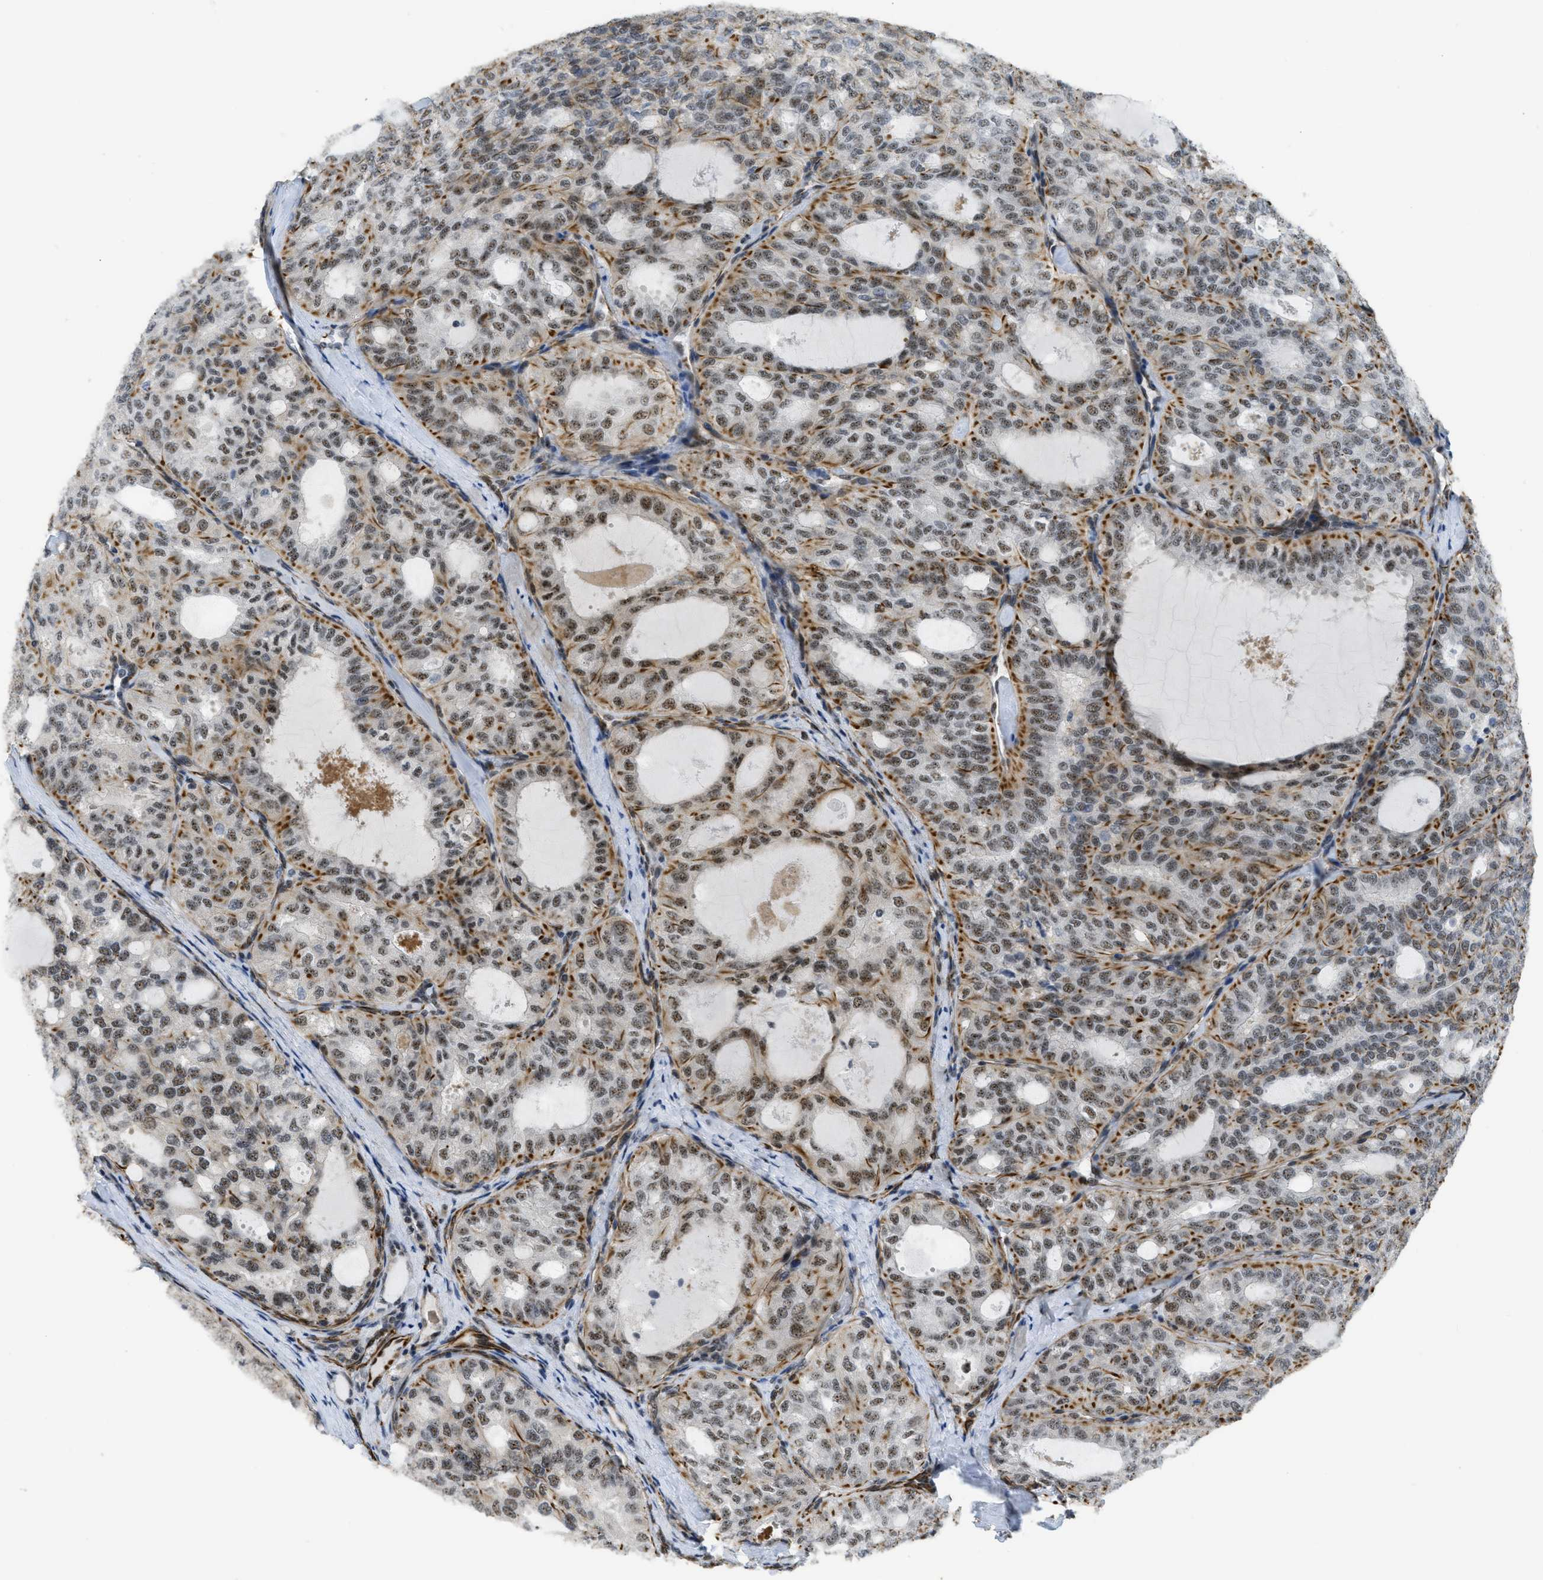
{"staining": {"intensity": "moderate", "quantity": ">75%", "location": "cytoplasmic/membranous,nuclear"}, "tissue": "thyroid cancer", "cell_type": "Tumor cells", "image_type": "cancer", "snomed": [{"axis": "morphology", "description": "Follicular adenoma carcinoma, NOS"}, {"axis": "topography", "description": "Thyroid gland"}], "caption": "This histopathology image displays thyroid cancer stained with IHC to label a protein in brown. The cytoplasmic/membranous and nuclear of tumor cells show moderate positivity for the protein. Nuclei are counter-stained blue.", "gene": "LRRC8B", "patient": {"sex": "male", "age": 75}}